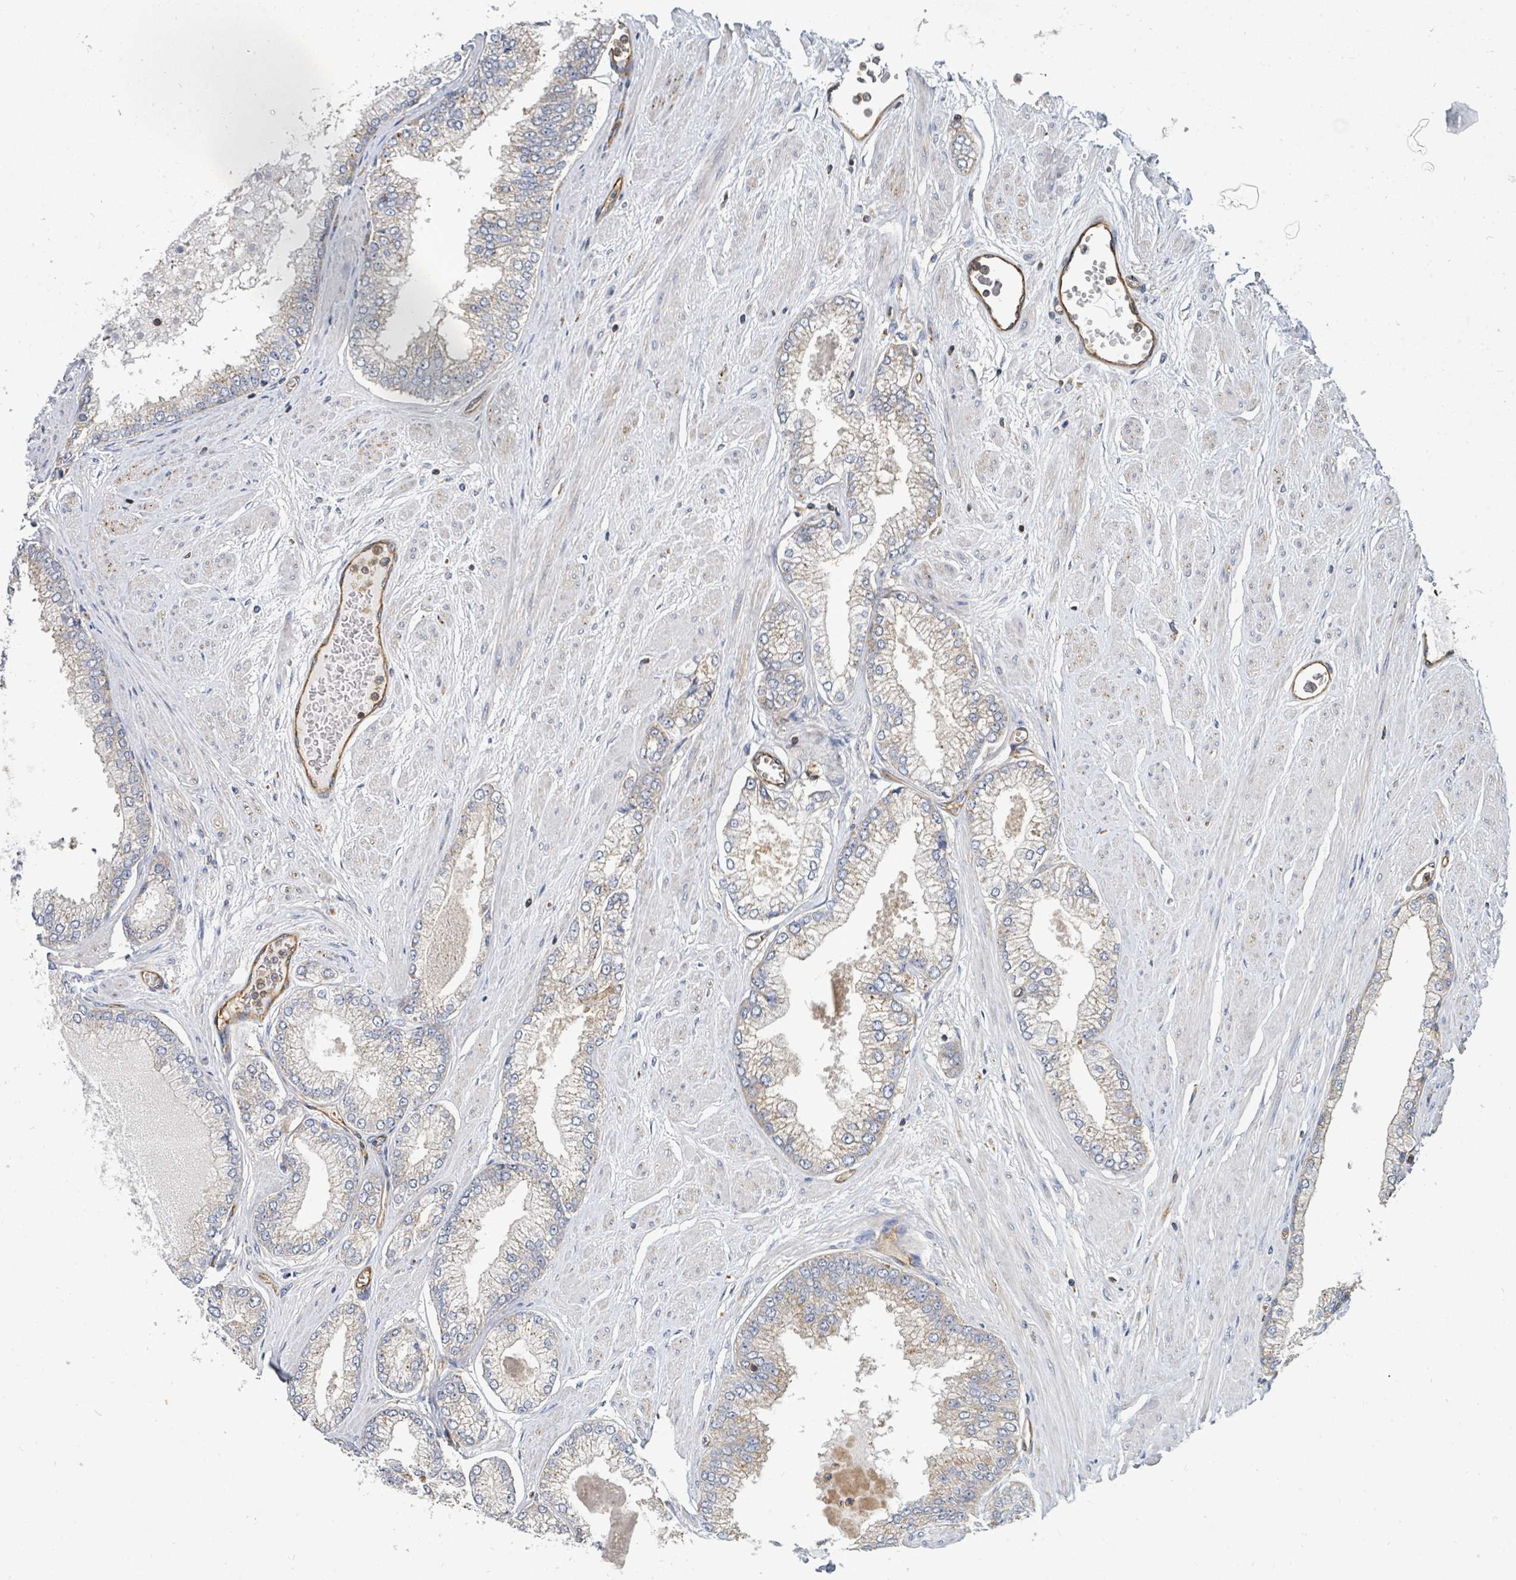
{"staining": {"intensity": "weak", "quantity": "25%-75%", "location": "cytoplasmic/membranous"}, "tissue": "prostate cancer", "cell_type": "Tumor cells", "image_type": "cancer", "snomed": [{"axis": "morphology", "description": "Adenocarcinoma, Low grade"}, {"axis": "topography", "description": "Prostate"}], "caption": "Adenocarcinoma (low-grade) (prostate) stained for a protein (brown) exhibits weak cytoplasmic/membranous positive expression in approximately 25%-75% of tumor cells.", "gene": "BOLA2B", "patient": {"sex": "male", "age": 55}}